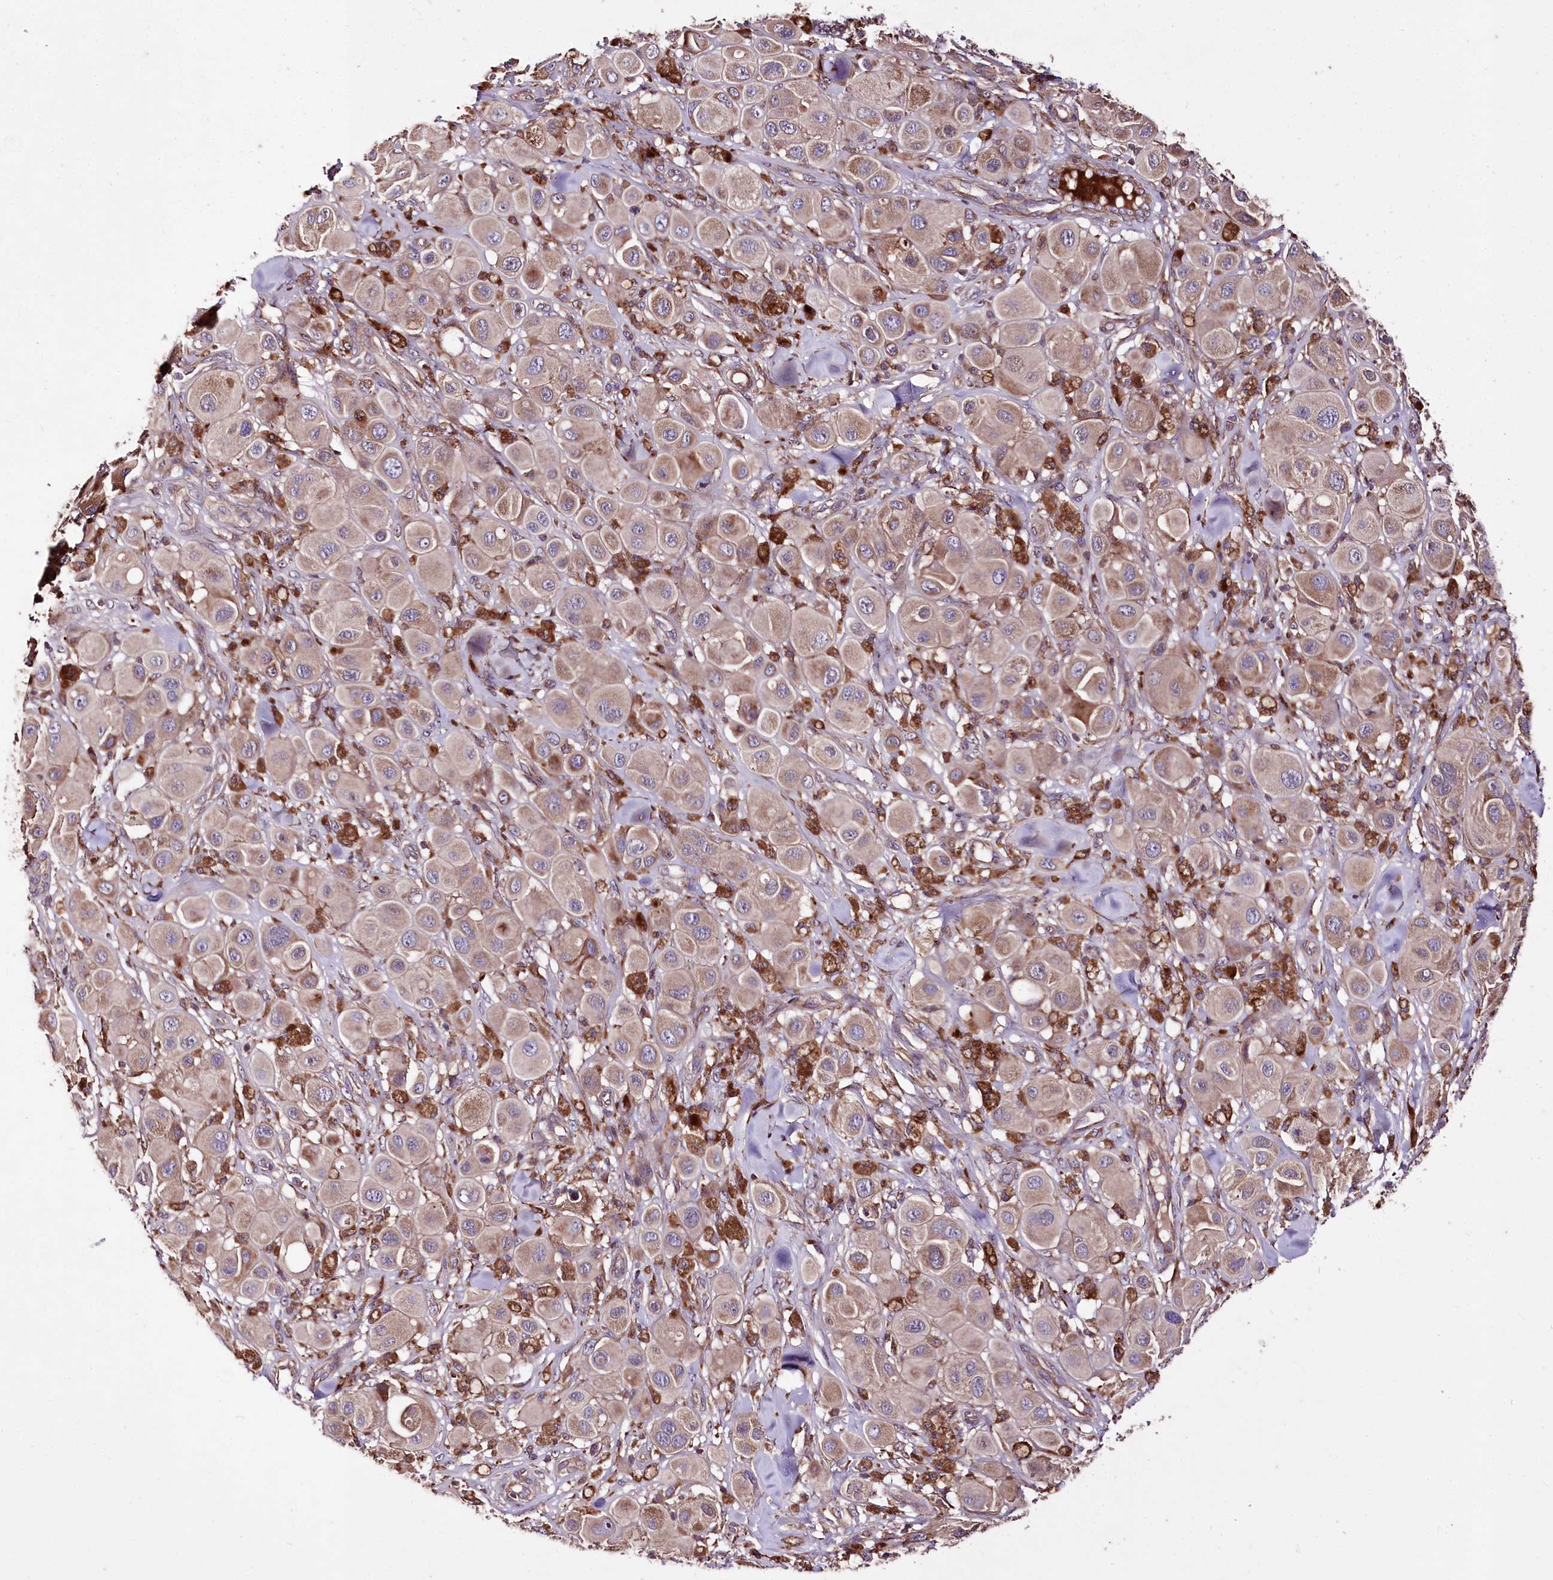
{"staining": {"intensity": "weak", "quantity": ">75%", "location": "cytoplasmic/membranous"}, "tissue": "melanoma", "cell_type": "Tumor cells", "image_type": "cancer", "snomed": [{"axis": "morphology", "description": "Malignant melanoma, Metastatic site"}, {"axis": "topography", "description": "Skin"}], "caption": "IHC image of malignant melanoma (metastatic site) stained for a protein (brown), which demonstrates low levels of weak cytoplasmic/membranous staining in approximately >75% of tumor cells.", "gene": "WWC1", "patient": {"sex": "male", "age": 41}}